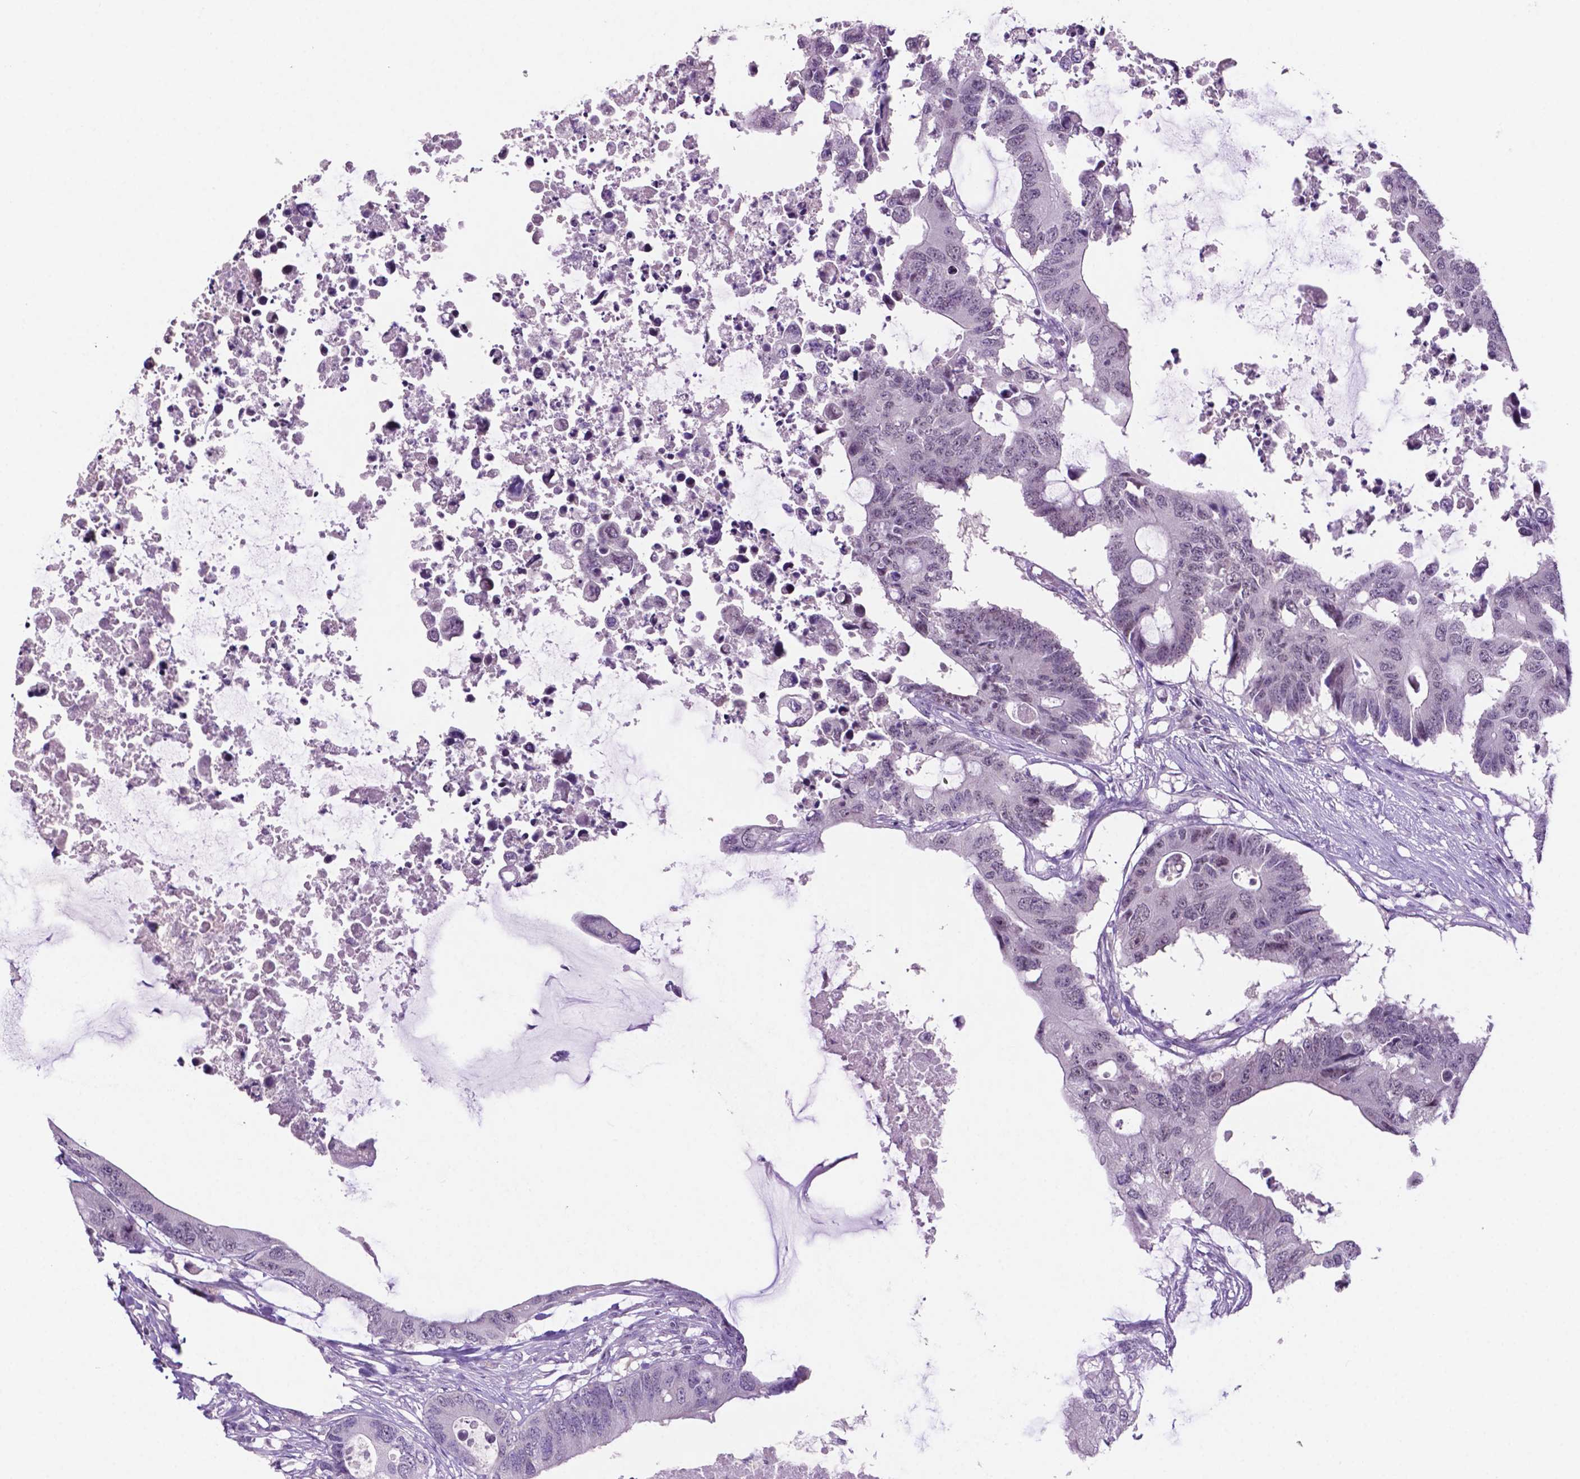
{"staining": {"intensity": "negative", "quantity": "none", "location": "none"}, "tissue": "colorectal cancer", "cell_type": "Tumor cells", "image_type": "cancer", "snomed": [{"axis": "morphology", "description": "Adenocarcinoma, NOS"}, {"axis": "topography", "description": "Colon"}], "caption": "IHC of colorectal adenocarcinoma reveals no staining in tumor cells.", "gene": "NCOR1", "patient": {"sex": "male", "age": 71}}